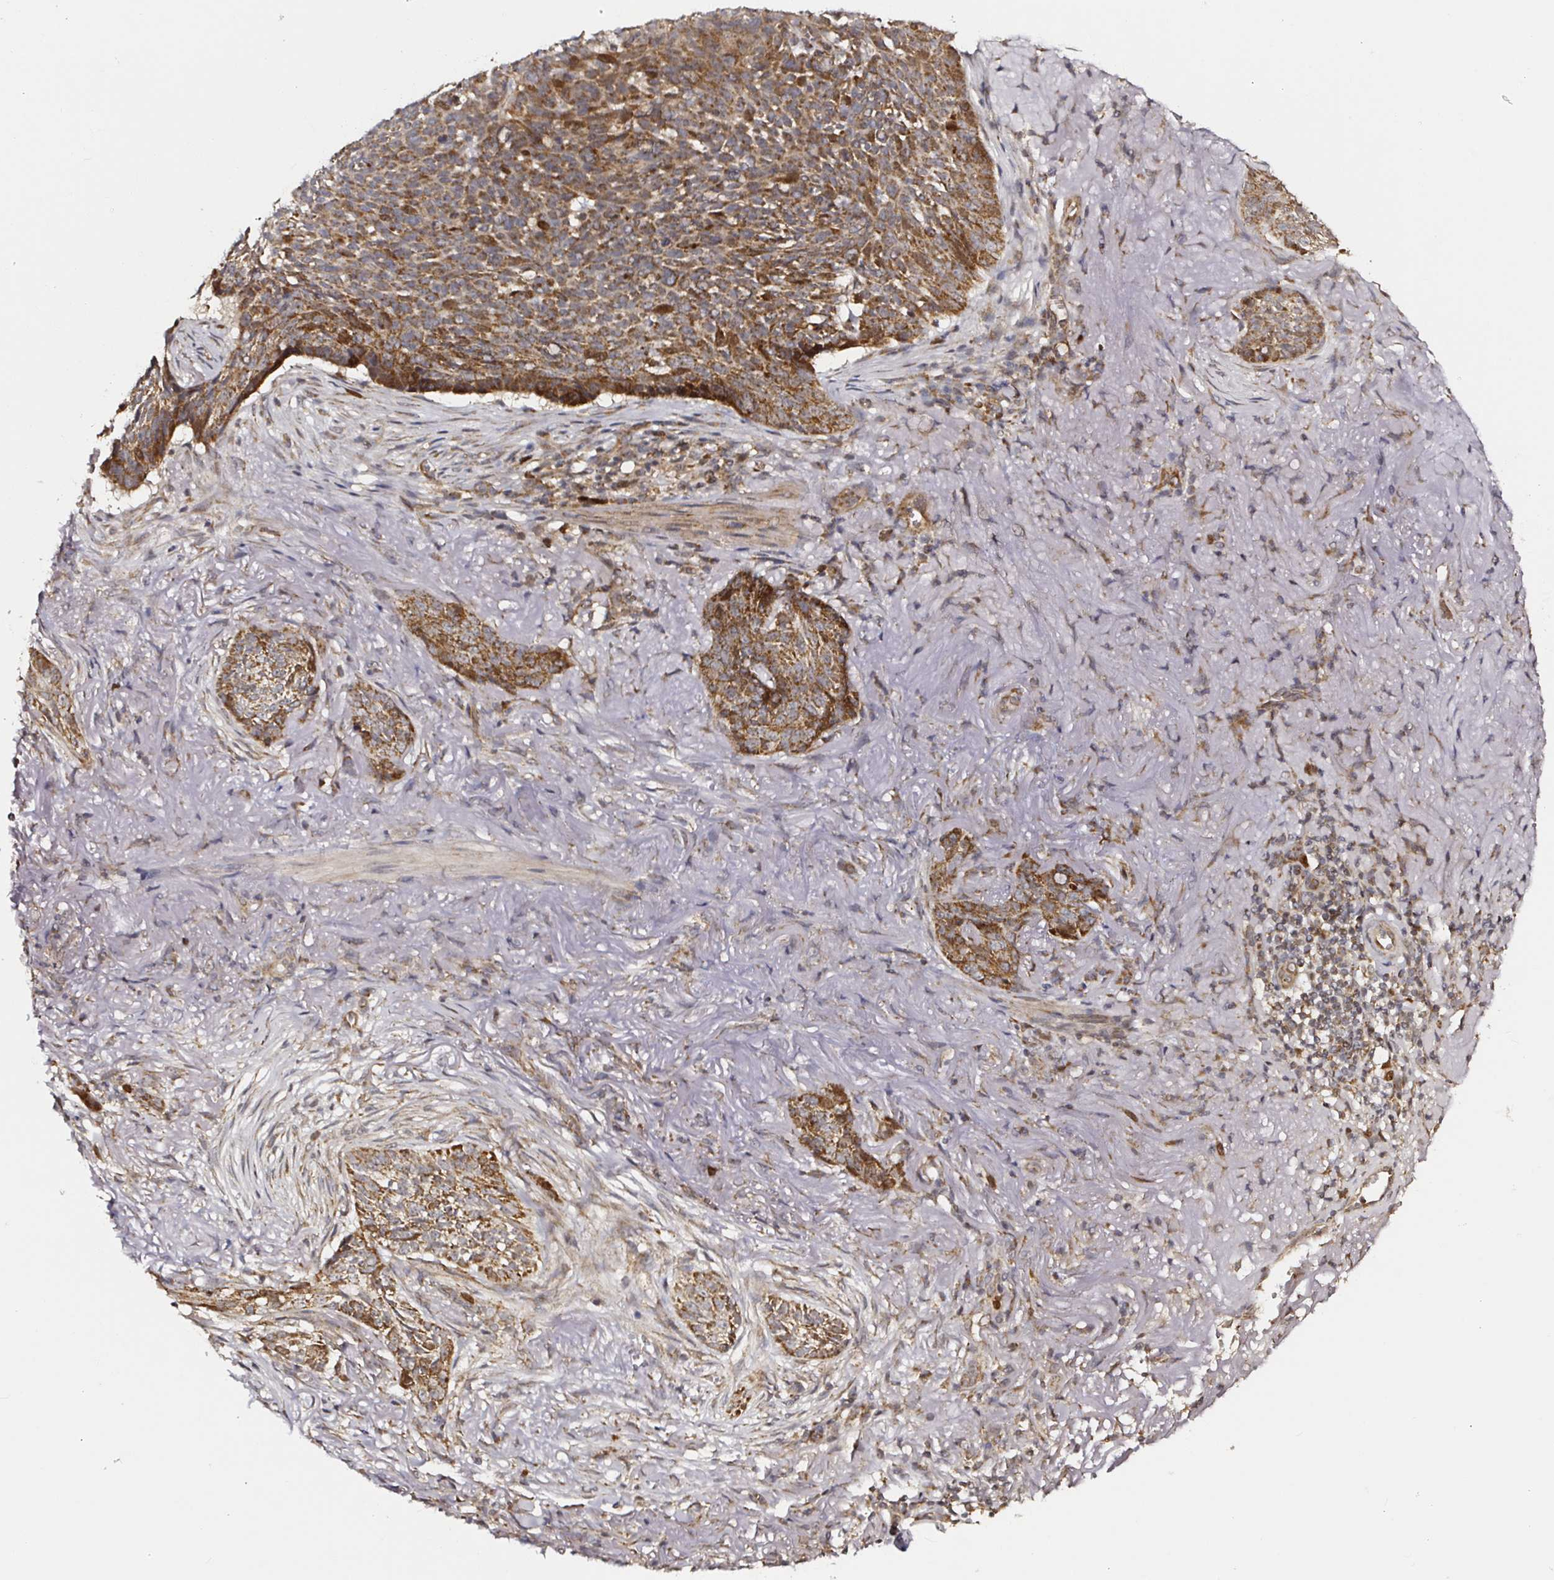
{"staining": {"intensity": "moderate", "quantity": ">75%", "location": "cytoplasmic/membranous"}, "tissue": "skin cancer", "cell_type": "Tumor cells", "image_type": "cancer", "snomed": [{"axis": "morphology", "description": "Basal cell carcinoma"}, {"axis": "topography", "description": "Skin"}, {"axis": "topography", "description": "Skin of face"}], "caption": "Skin cancer (basal cell carcinoma) was stained to show a protein in brown. There is medium levels of moderate cytoplasmic/membranous staining in about >75% of tumor cells.", "gene": "ATAD3B", "patient": {"sex": "female", "age": 95}}